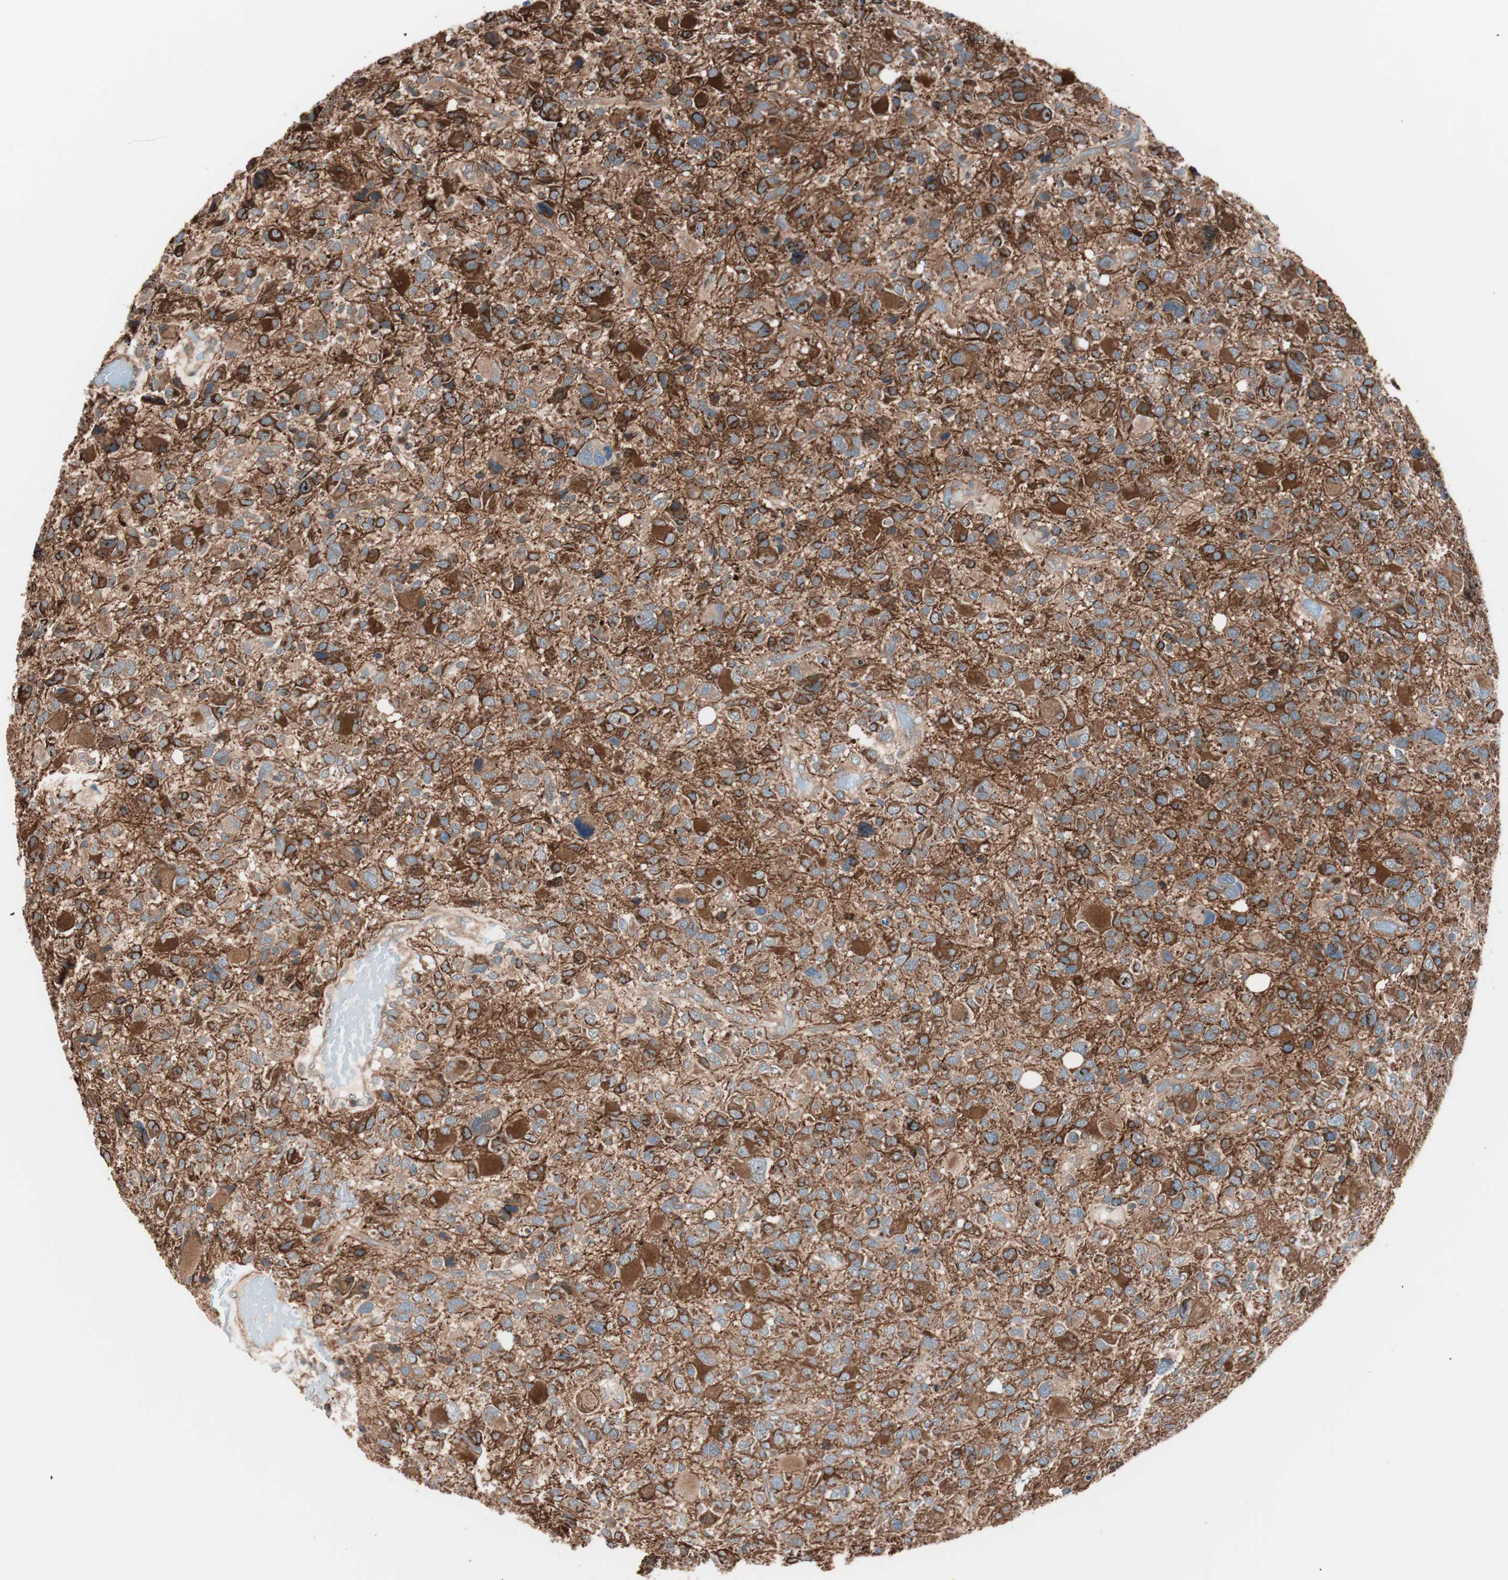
{"staining": {"intensity": "strong", "quantity": ">75%", "location": "cytoplasmic/membranous"}, "tissue": "glioma", "cell_type": "Tumor cells", "image_type": "cancer", "snomed": [{"axis": "morphology", "description": "Glioma, malignant, High grade"}, {"axis": "topography", "description": "Brain"}], "caption": "There is high levels of strong cytoplasmic/membranous staining in tumor cells of malignant glioma (high-grade), as demonstrated by immunohistochemical staining (brown color).", "gene": "TSG101", "patient": {"sex": "male", "age": 48}}